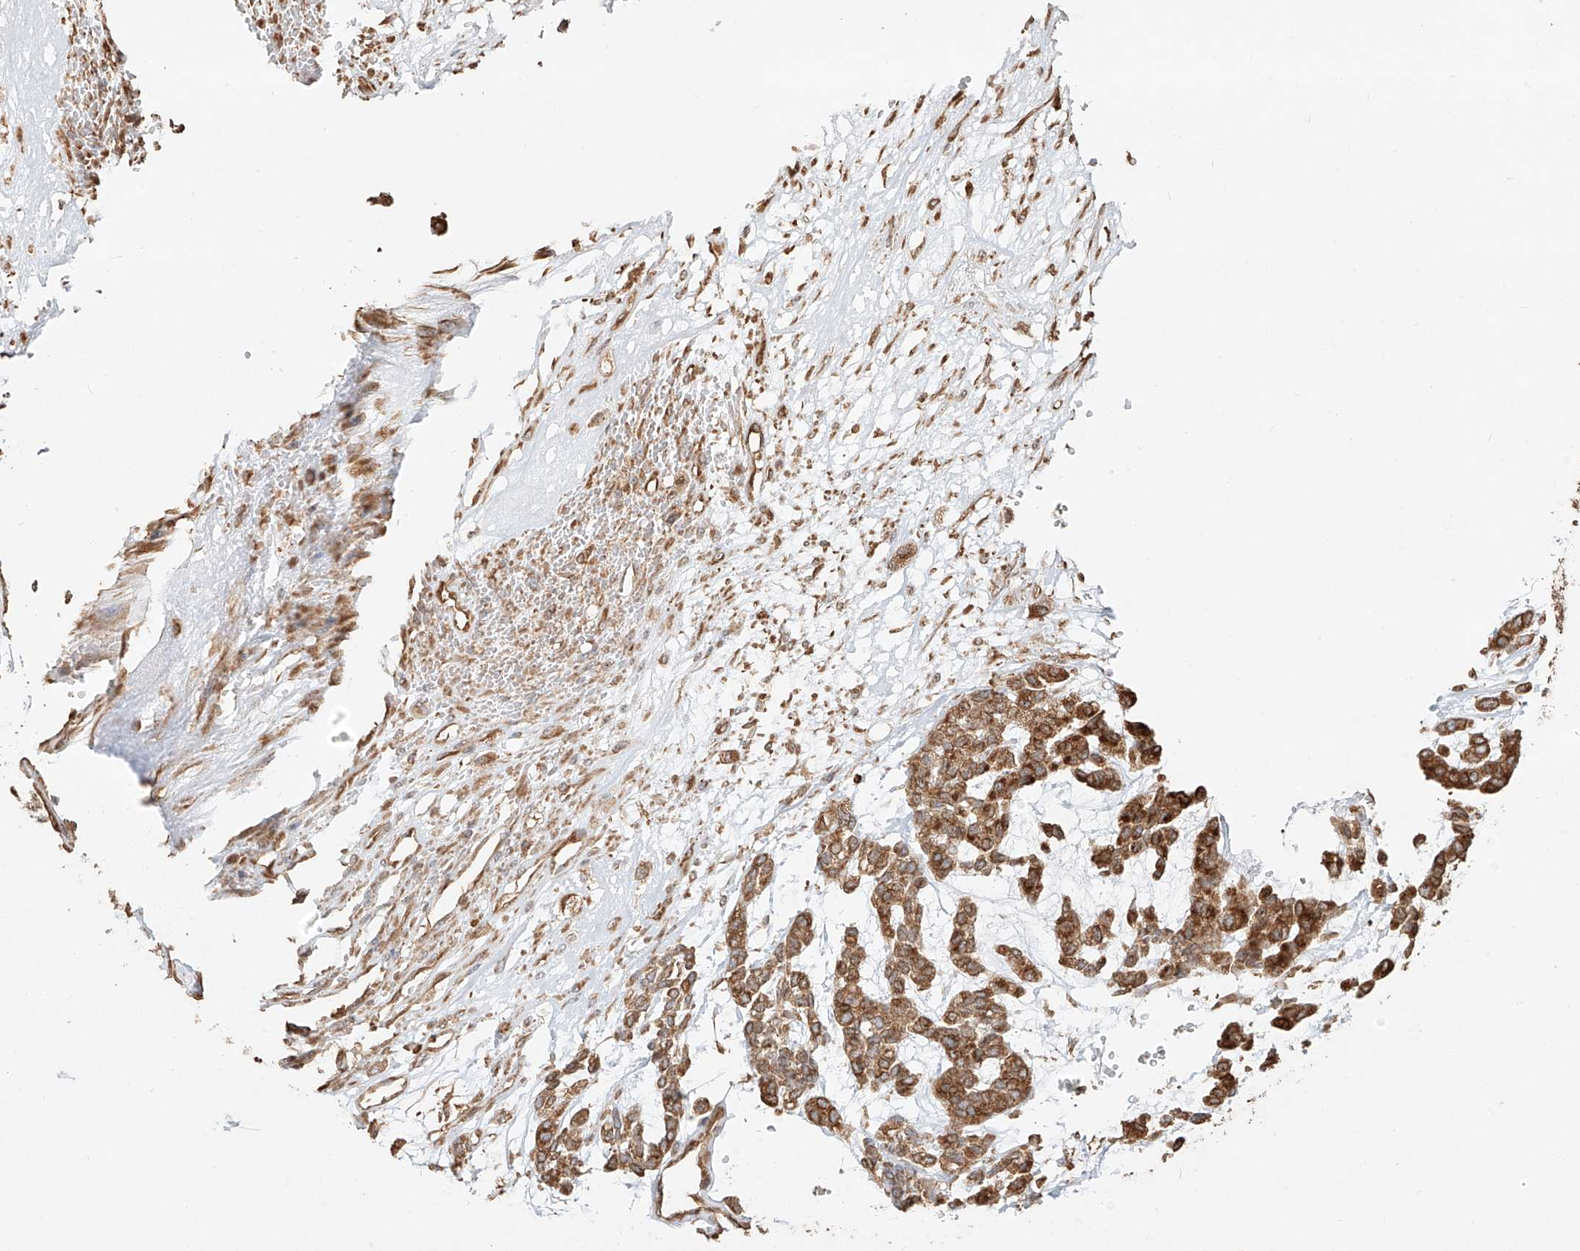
{"staining": {"intensity": "moderate", "quantity": ">75%", "location": "cytoplasmic/membranous"}, "tissue": "head and neck cancer", "cell_type": "Tumor cells", "image_type": "cancer", "snomed": [{"axis": "morphology", "description": "Adenocarcinoma, NOS"}, {"axis": "morphology", "description": "Adenoma, NOS"}, {"axis": "topography", "description": "Head-Neck"}], "caption": "A medium amount of moderate cytoplasmic/membranous staining is seen in approximately >75% of tumor cells in head and neck adenocarcinoma tissue. (IHC, brightfield microscopy, high magnification).", "gene": "EFNB1", "patient": {"sex": "female", "age": 55}}